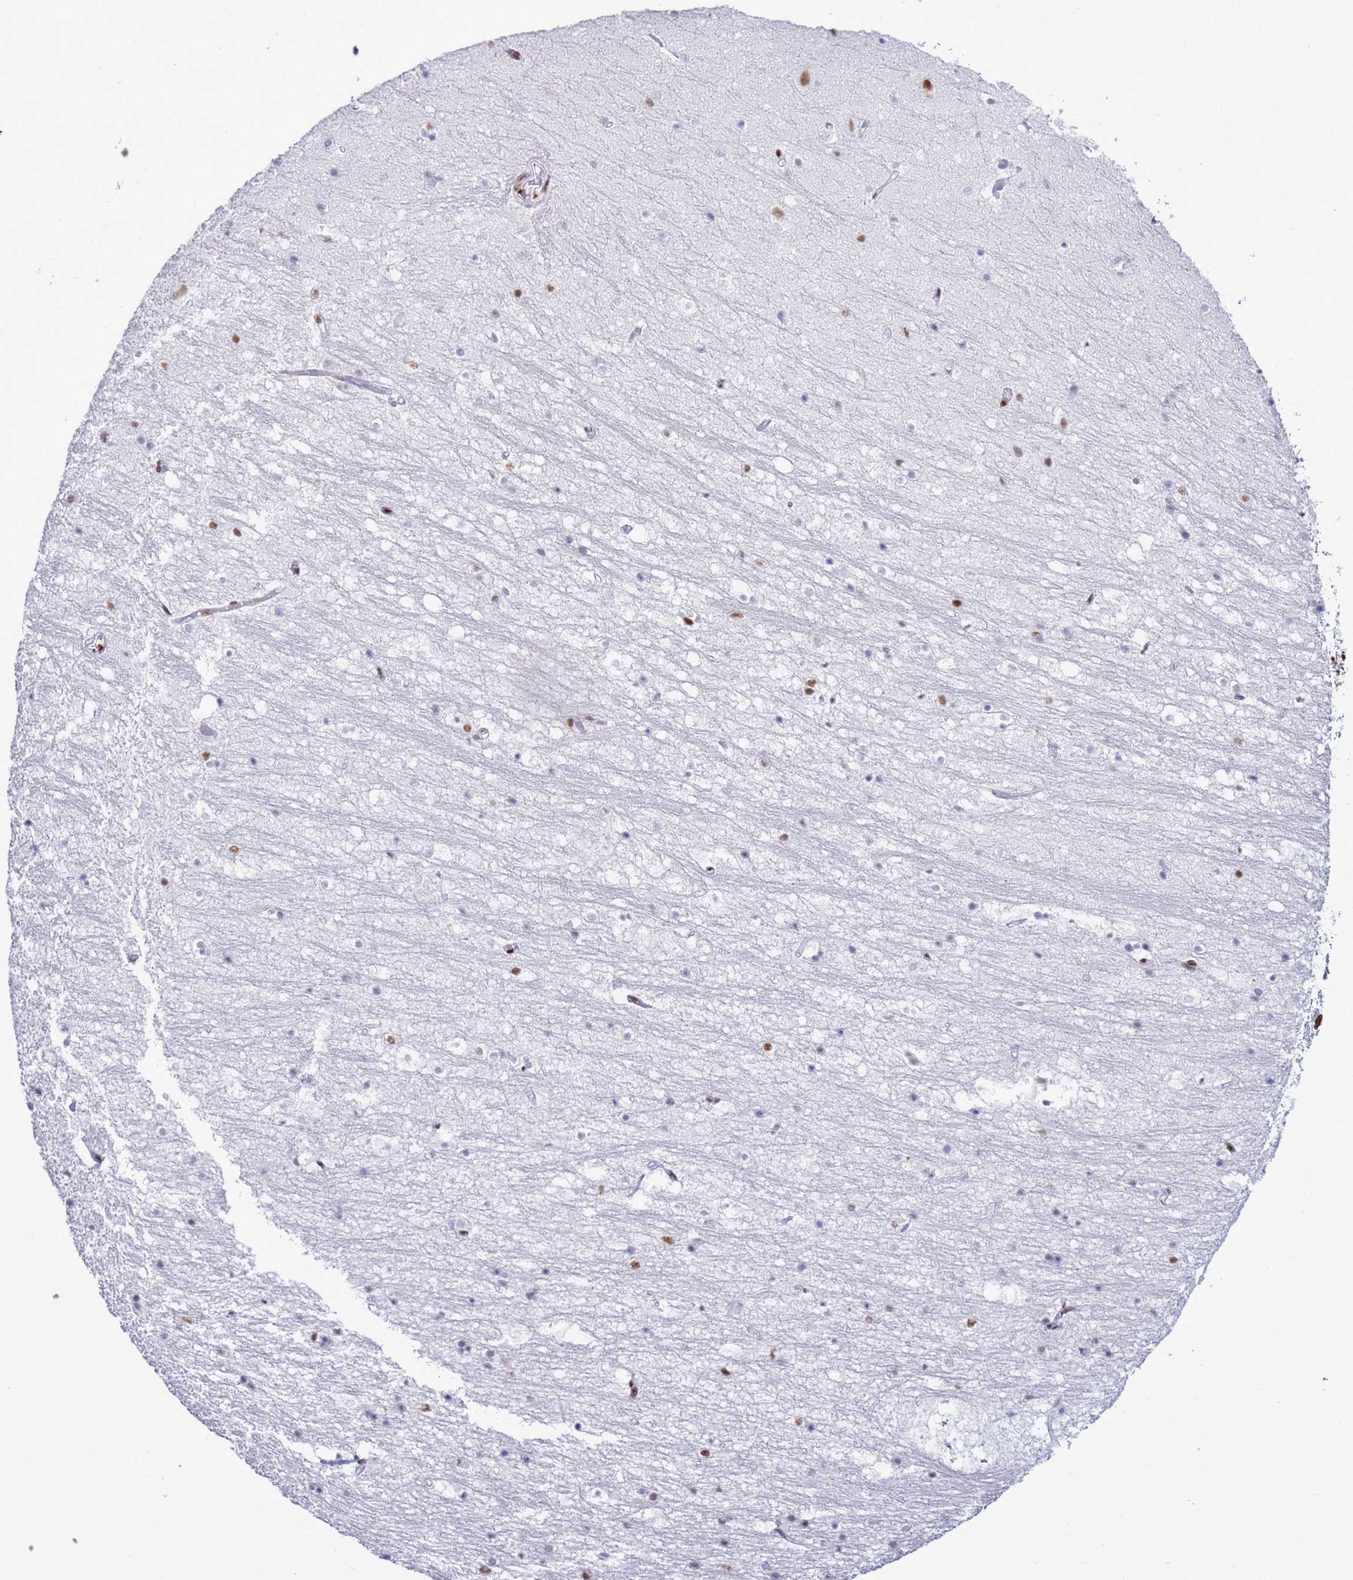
{"staining": {"intensity": "moderate", "quantity": "<25%", "location": "nuclear"}, "tissue": "hippocampus", "cell_type": "Glial cells", "image_type": "normal", "snomed": [{"axis": "morphology", "description": "Normal tissue, NOS"}, {"axis": "topography", "description": "Hippocampus"}], "caption": "Protein expression by IHC exhibits moderate nuclear expression in approximately <25% of glial cells in normal hippocampus.", "gene": "RALY", "patient": {"sex": "female", "age": 52}}